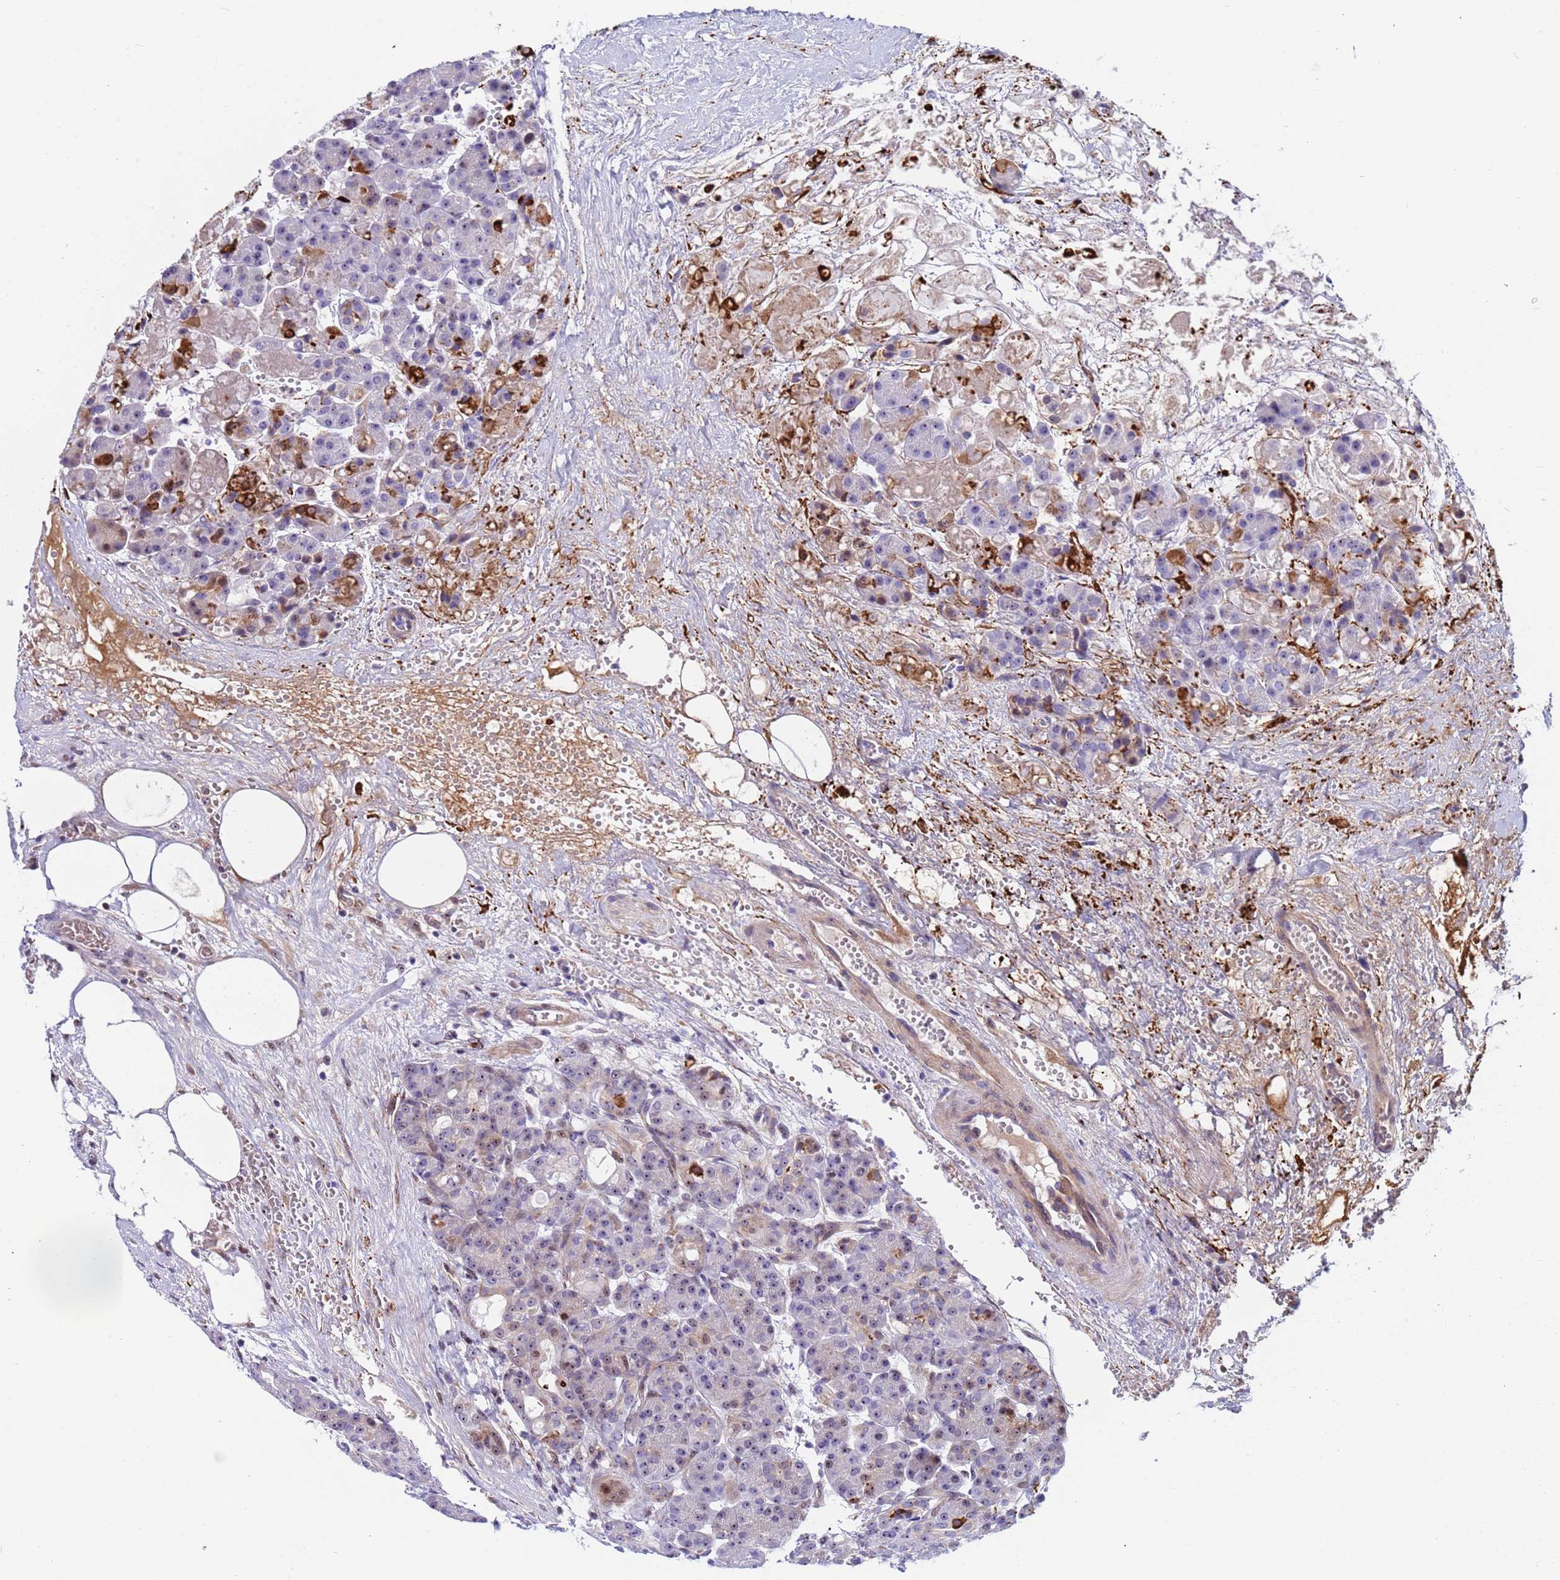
{"staining": {"intensity": "moderate", "quantity": "<25%", "location": "cytoplasmic/membranous,nuclear"}, "tissue": "pancreas", "cell_type": "Exocrine glandular cells", "image_type": "normal", "snomed": [{"axis": "morphology", "description": "Normal tissue, NOS"}, {"axis": "topography", "description": "Pancreas"}], "caption": "This micrograph reveals immunohistochemistry (IHC) staining of benign human pancreas, with low moderate cytoplasmic/membranous,nuclear staining in approximately <25% of exocrine glandular cells.", "gene": "POP5", "patient": {"sex": "male", "age": 63}}